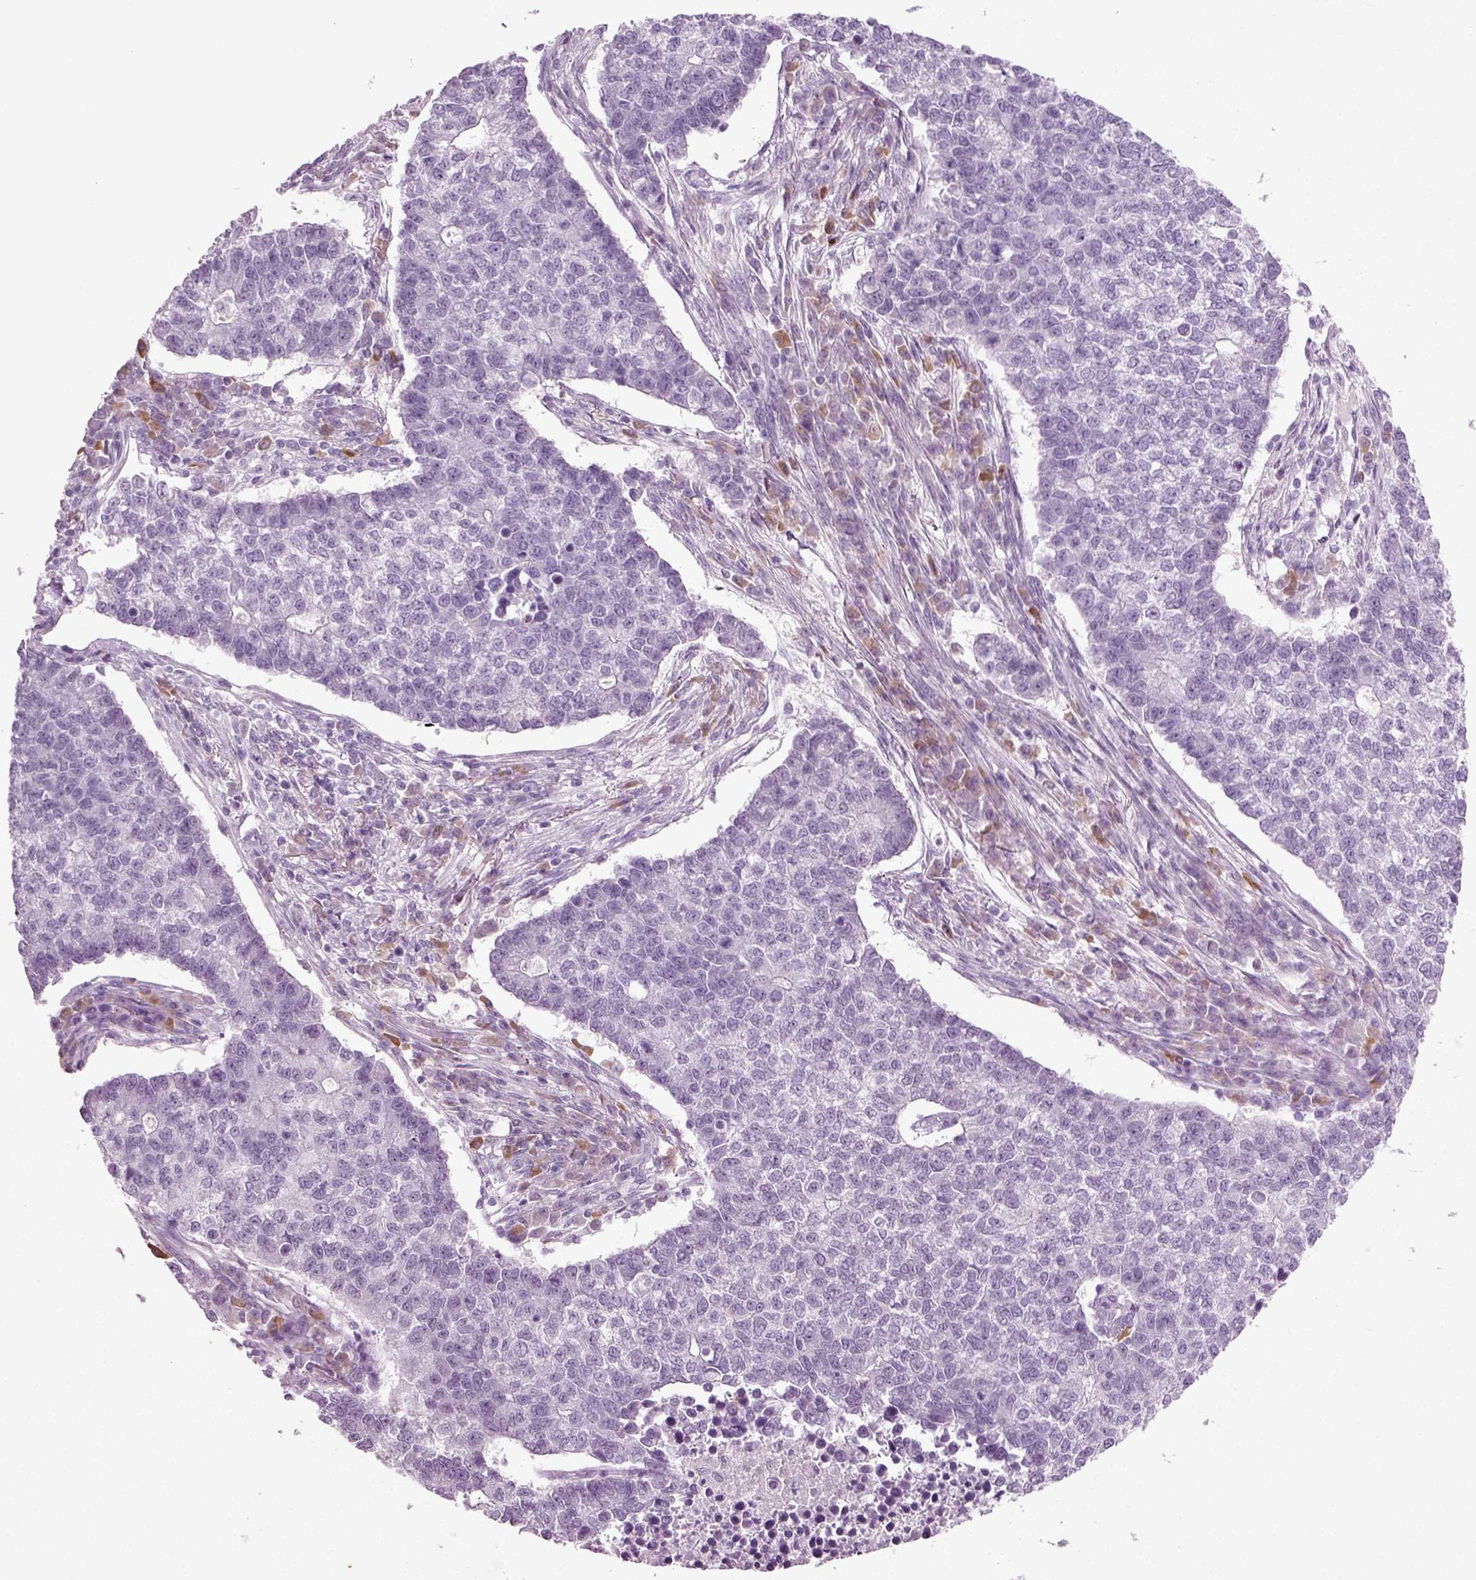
{"staining": {"intensity": "negative", "quantity": "none", "location": "none"}, "tissue": "lung cancer", "cell_type": "Tumor cells", "image_type": "cancer", "snomed": [{"axis": "morphology", "description": "Adenocarcinoma, NOS"}, {"axis": "topography", "description": "Lung"}], "caption": "Tumor cells show no significant protein expression in lung cancer (adenocarcinoma).", "gene": "PRLH", "patient": {"sex": "male", "age": 57}}